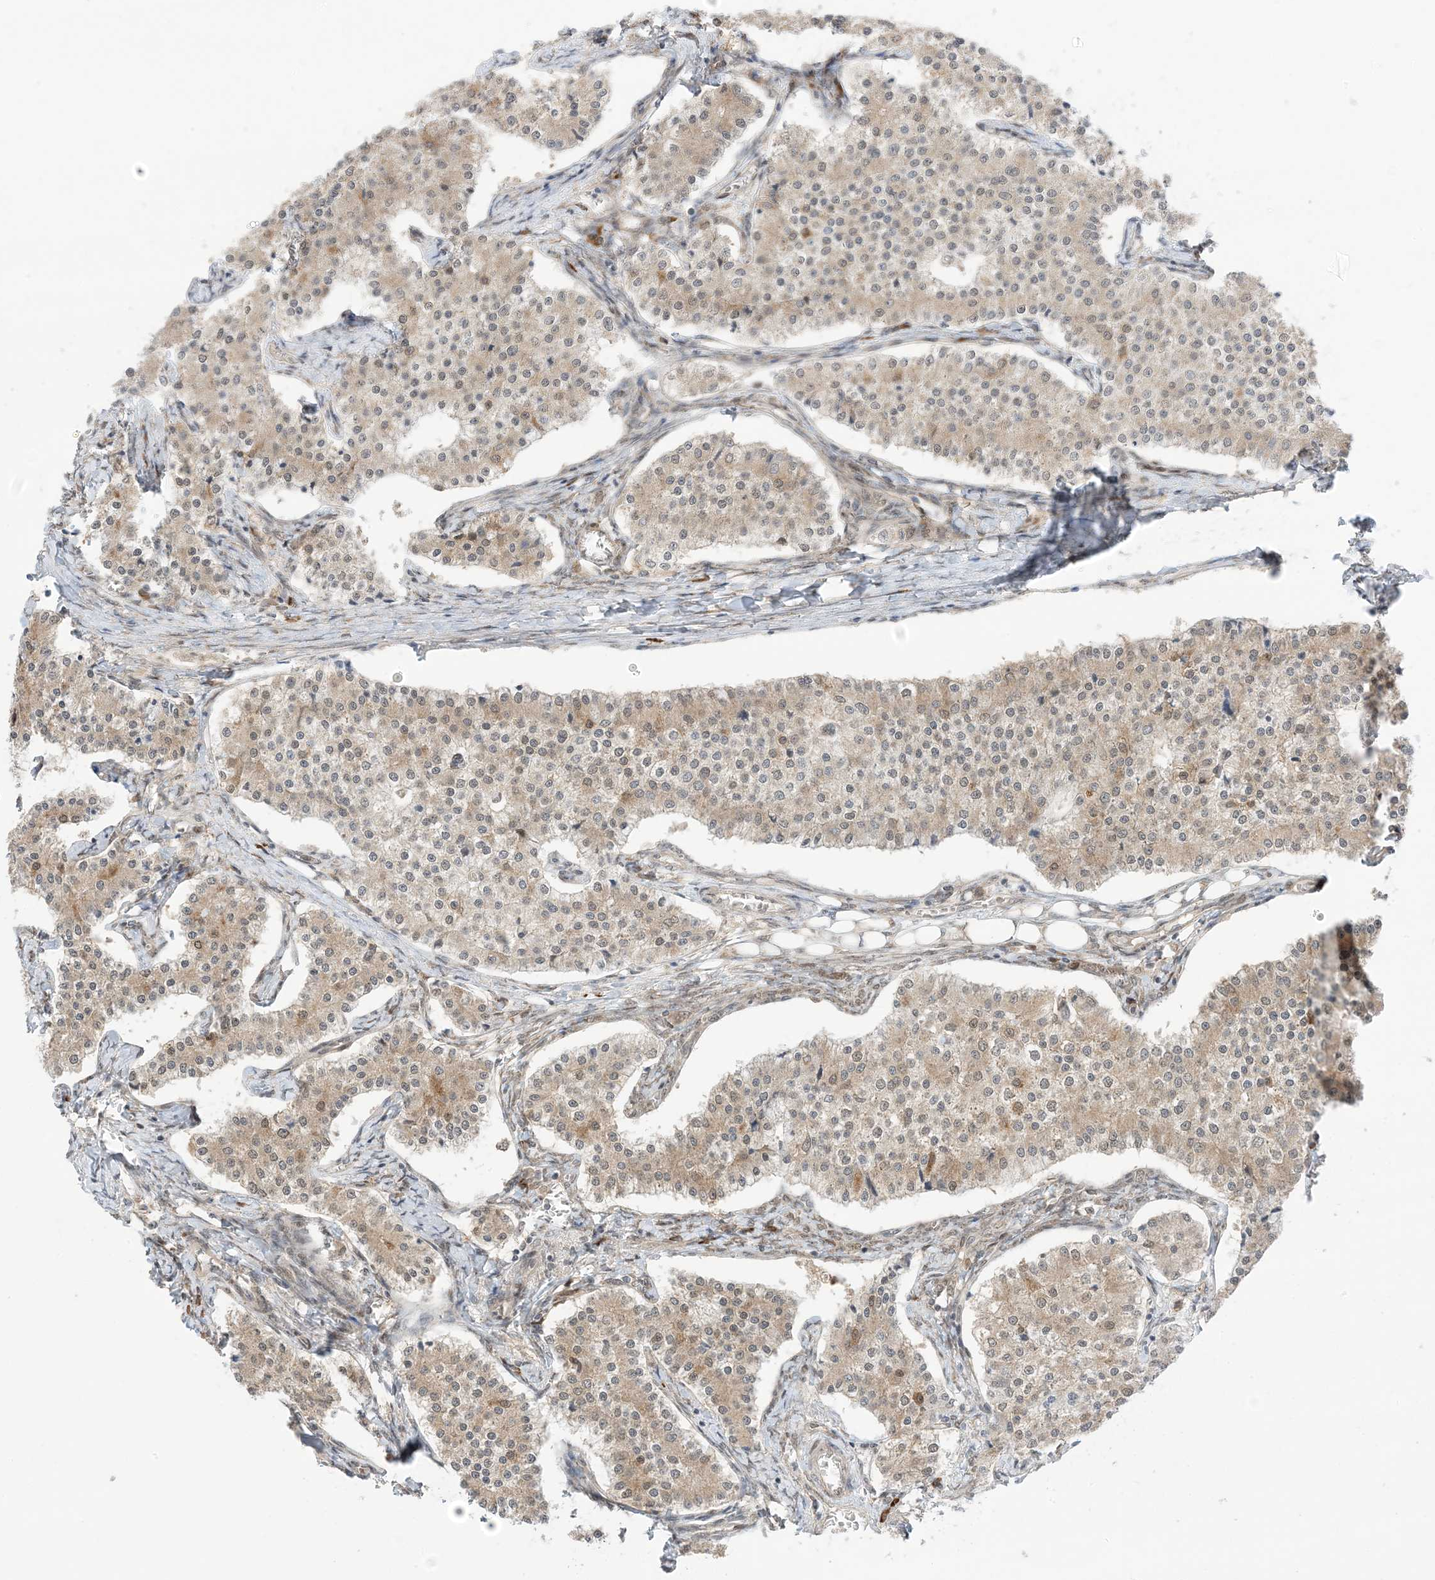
{"staining": {"intensity": "moderate", "quantity": ">75%", "location": "cytoplasmic/membranous"}, "tissue": "carcinoid", "cell_type": "Tumor cells", "image_type": "cancer", "snomed": [{"axis": "morphology", "description": "Carcinoid, malignant, NOS"}, {"axis": "topography", "description": "Colon"}], "caption": "Moderate cytoplasmic/membranous staining for a protein is appreciated in about >75% of tumor cells of carcinoid using immunohistochemistry (IHC).", "gene": "UBE2E2", "patient": {"sex": "female", "age": 52}}